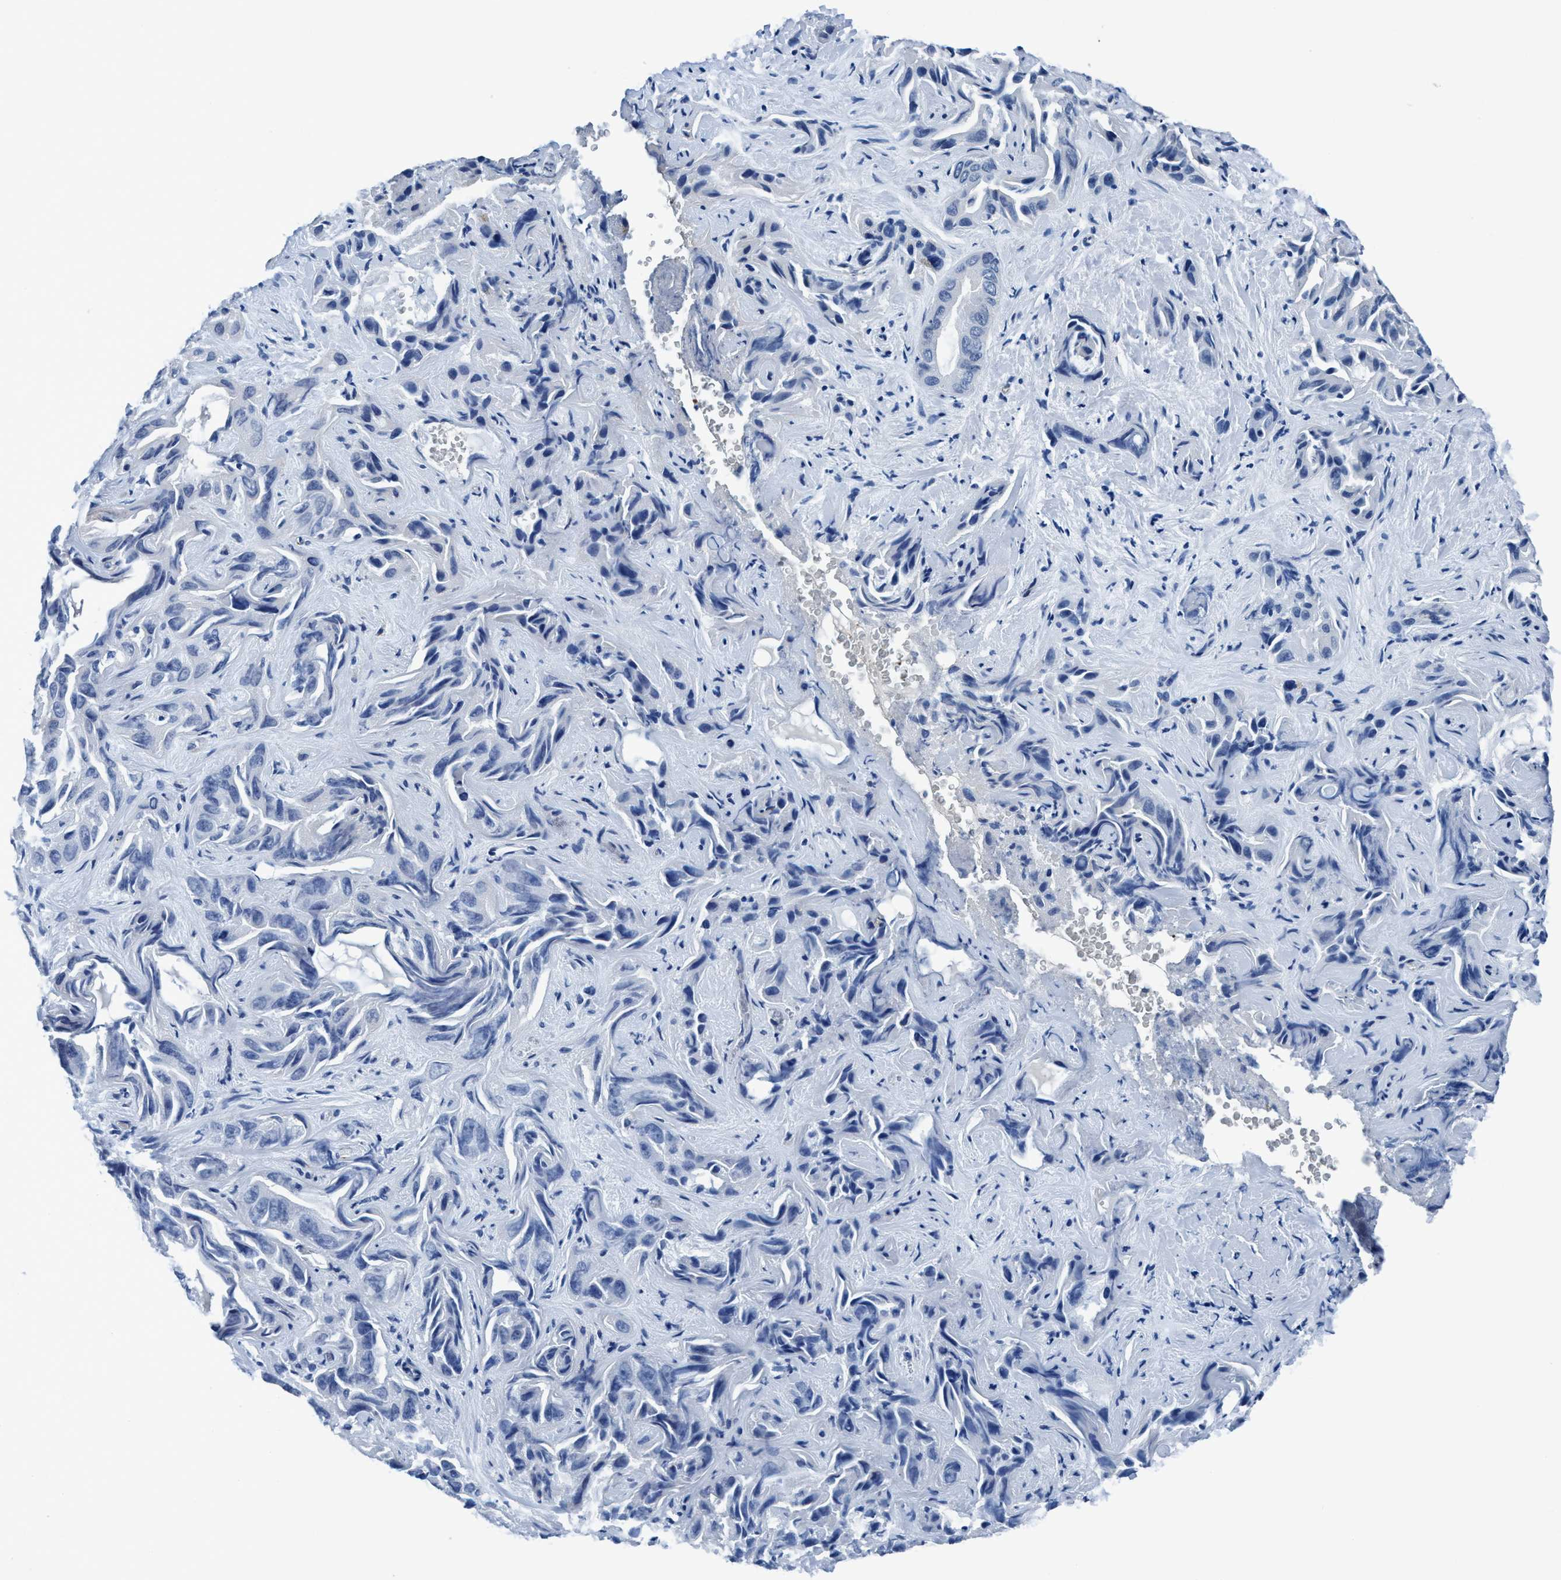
{"staining": {"intensity": "weak", "quantity": "<25%", "location": "cytoplasmic/membranous"}, "tissue": "liver cancer", "cell_type": "Tumor cells", "image_type": "cancer", "snomed": [{"axis": "morphology", "description": "Cholangiocarcinoma"}, {"axis": "topography", "description": "Liver"}], "caption": "This is an immunohistochemistry photomicrograph of liver cholangiocarcinoma. There is no positivity in tumor cells.", "gene": "TMEM94", "patient": {"sex": "female", "age": 52}}